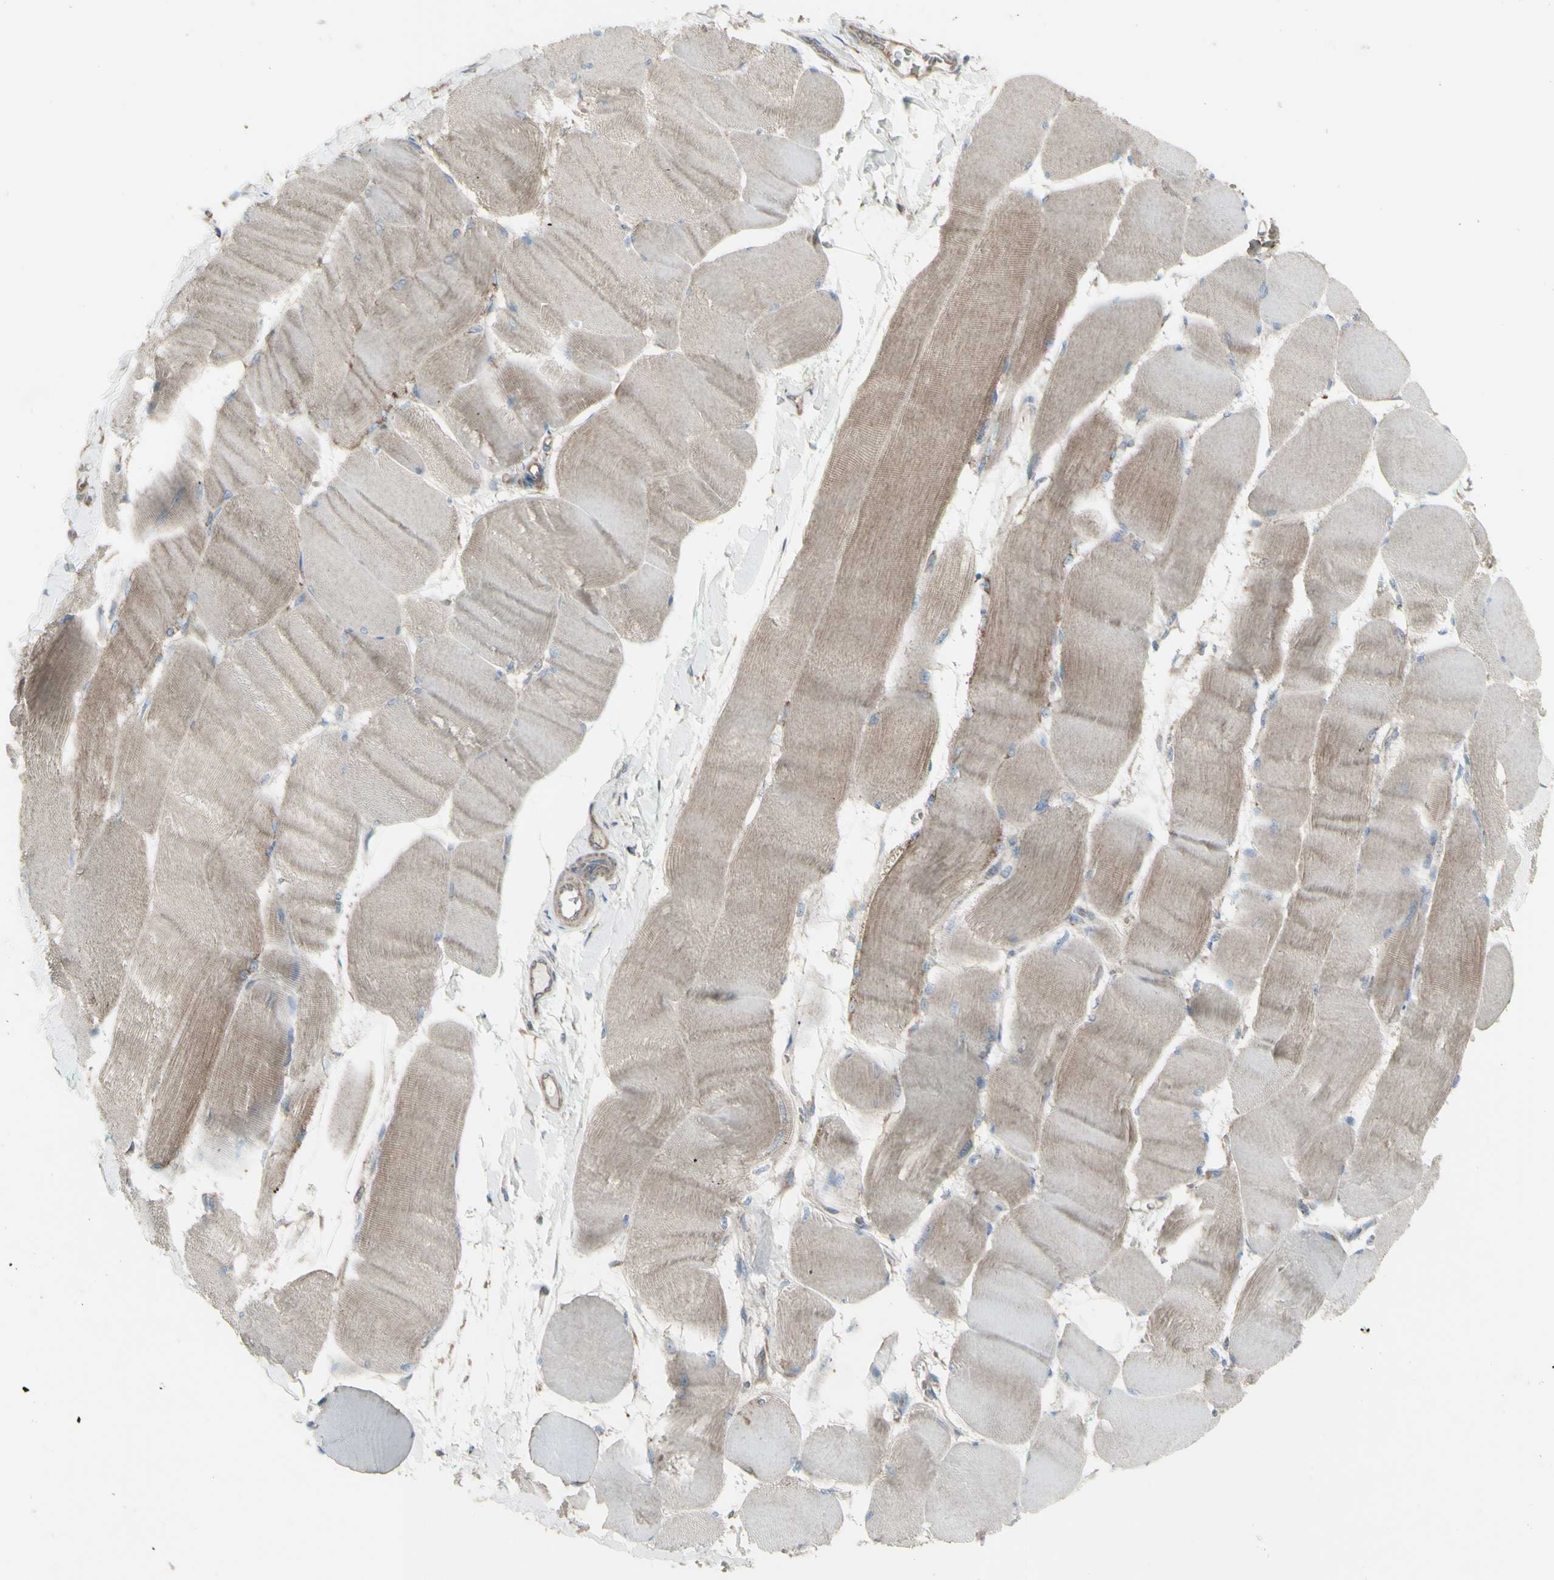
{"staining": {"intensity": "weak", "quantity": "25%-75%", "location": "cytoplasmic/membranous"}, "tissue": "skeletal muscle", "cell_type": "Myocytes", "image_type": "normal", "snomed": [{"axis": "morphology", "description": "Normal tissue, NOS"}, {"axis": "morphology", "description": "Squamous cell carcinoma, NOS"}, {"axis": "topography", "description": "Skeletal muscle"}], "caption": "Immunohistochemical staining of unremarkable human skeletal muscle demonstrates weak cytoplasmic/membranous protein staining in approximately 25%-75% of myocytes. (Brightfield microscopy of DAB IHC at high magnification).", "gene": "SHC1", "patient": {"sex": "male", "age": 51}}